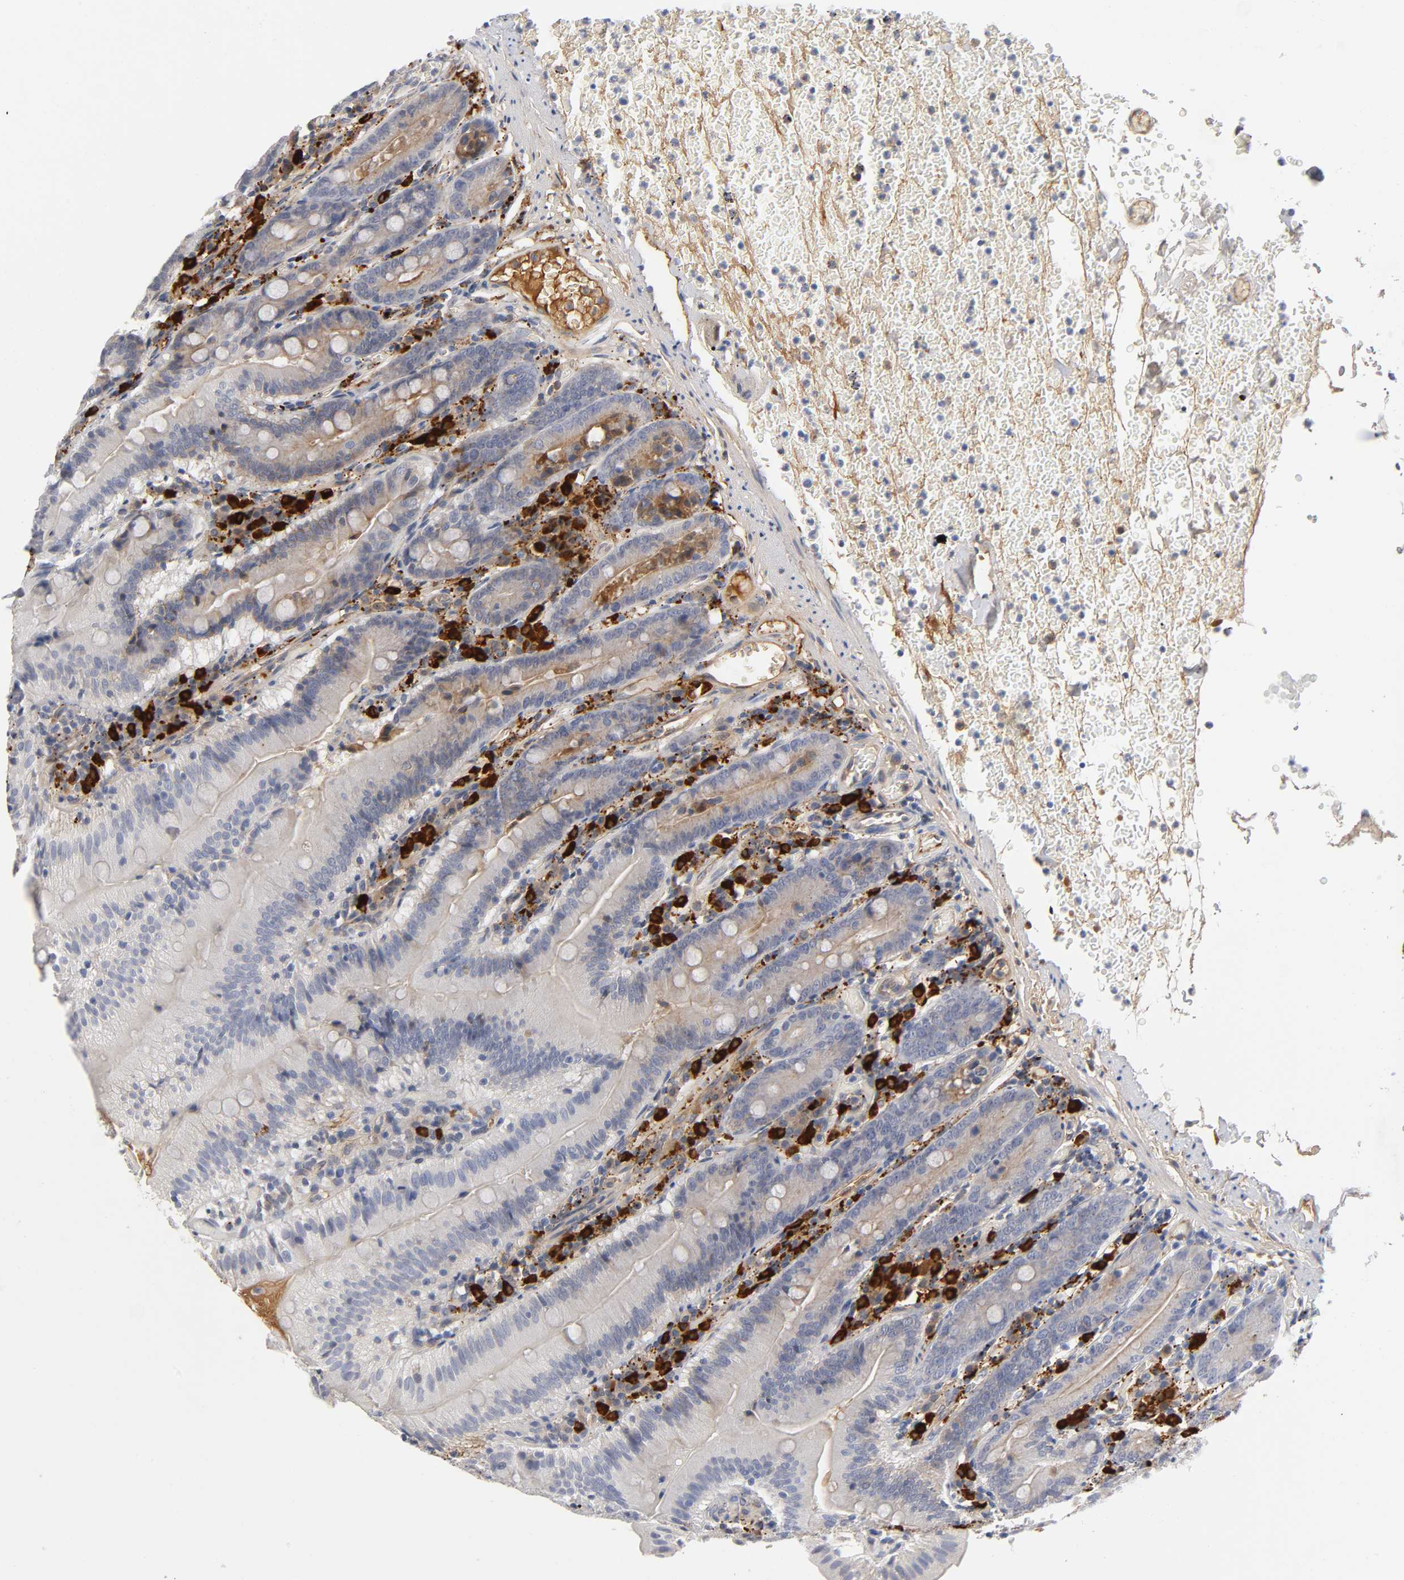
{"staining": {"intensity": "weak", "quantity": "25%-75%", "location": "cytoplasmic/membranous"}, "tissue": "small intestine", "cell_type": "Glandular cells", "image_type": "normal", "snomed": [{"axis": "morphology", "description": "Normal tissue, NOS"}, {"axis": "topography", "description": "Small intestine"}], "caption": "Protein analysis of normal small intestine reveals weak cytoplasmic/membranous positivity in about 25%-75% of glandular cells. (DAB (3,3'-diaminobenzidine) IHC, brown staining for protein, blue staining for nuclei).", "gene": "NOVA1", "patient": {"sex": "male", "age": 71}}